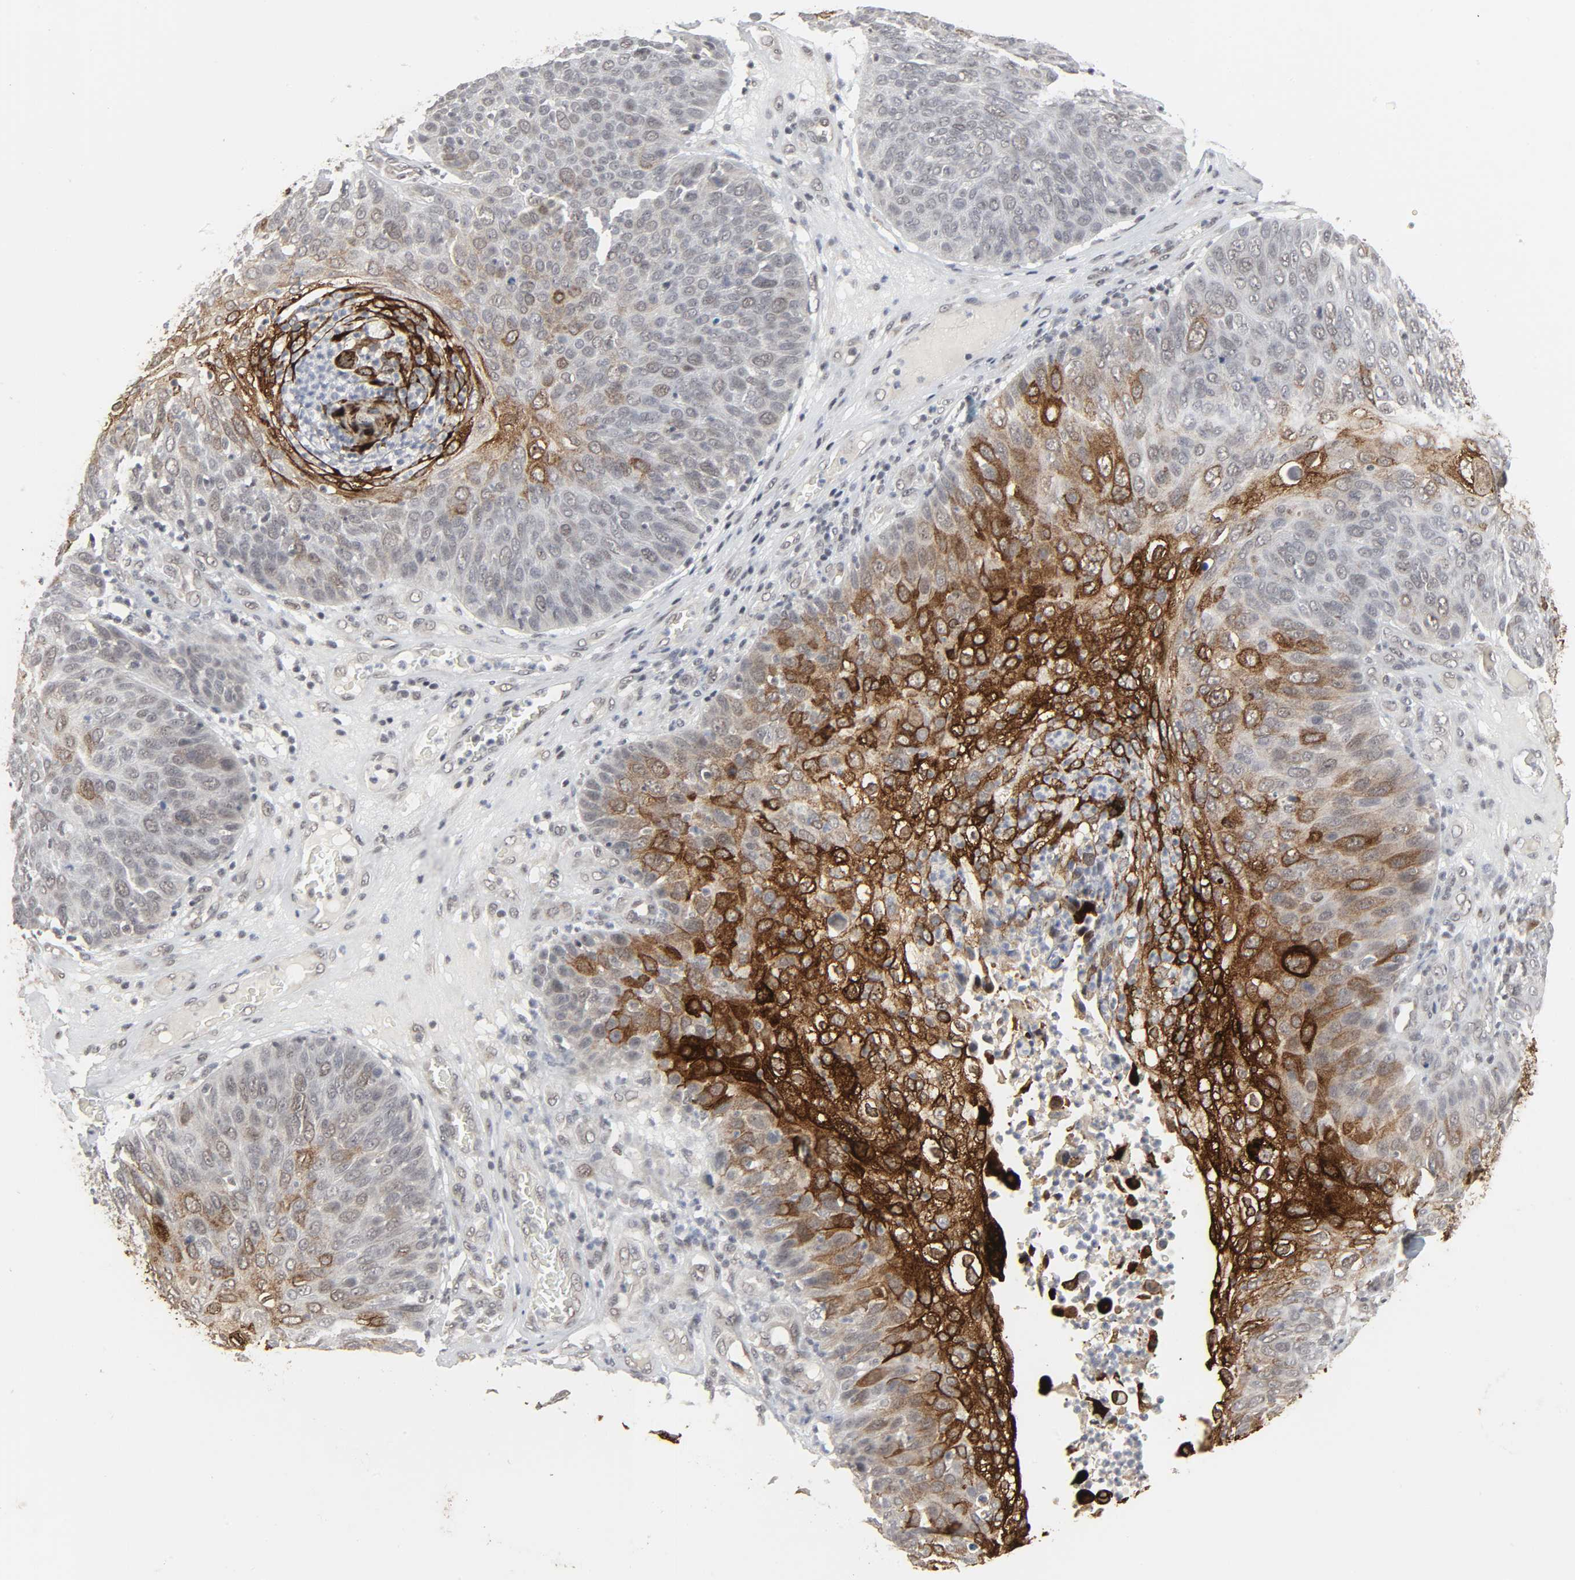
{"staining": {"intensity": "strong", "quantity": "25%-75%", "location": "cytoplasmic/membranous"}, "tissue": "skin cancer", "cell_type": "Tumor cells", "image_type": "cancer", "snomed": [{"axis": "morphology", "description": "Squamous cell carcinoma, NOS"}, {"axis": "topography", "description": "Skin"}], "caption": "Squamous cell carcinoma (skin) stained for a protein reveals strong cytoplasmic/membranous positivity in tumor cells. The protein of interest is stained brown, and the nuclei are stained in blue (DAB IHC with brightfield microscopy, high magnification).", "gene": "MUC1", "patient": {"sex": "male", "age": 87}}